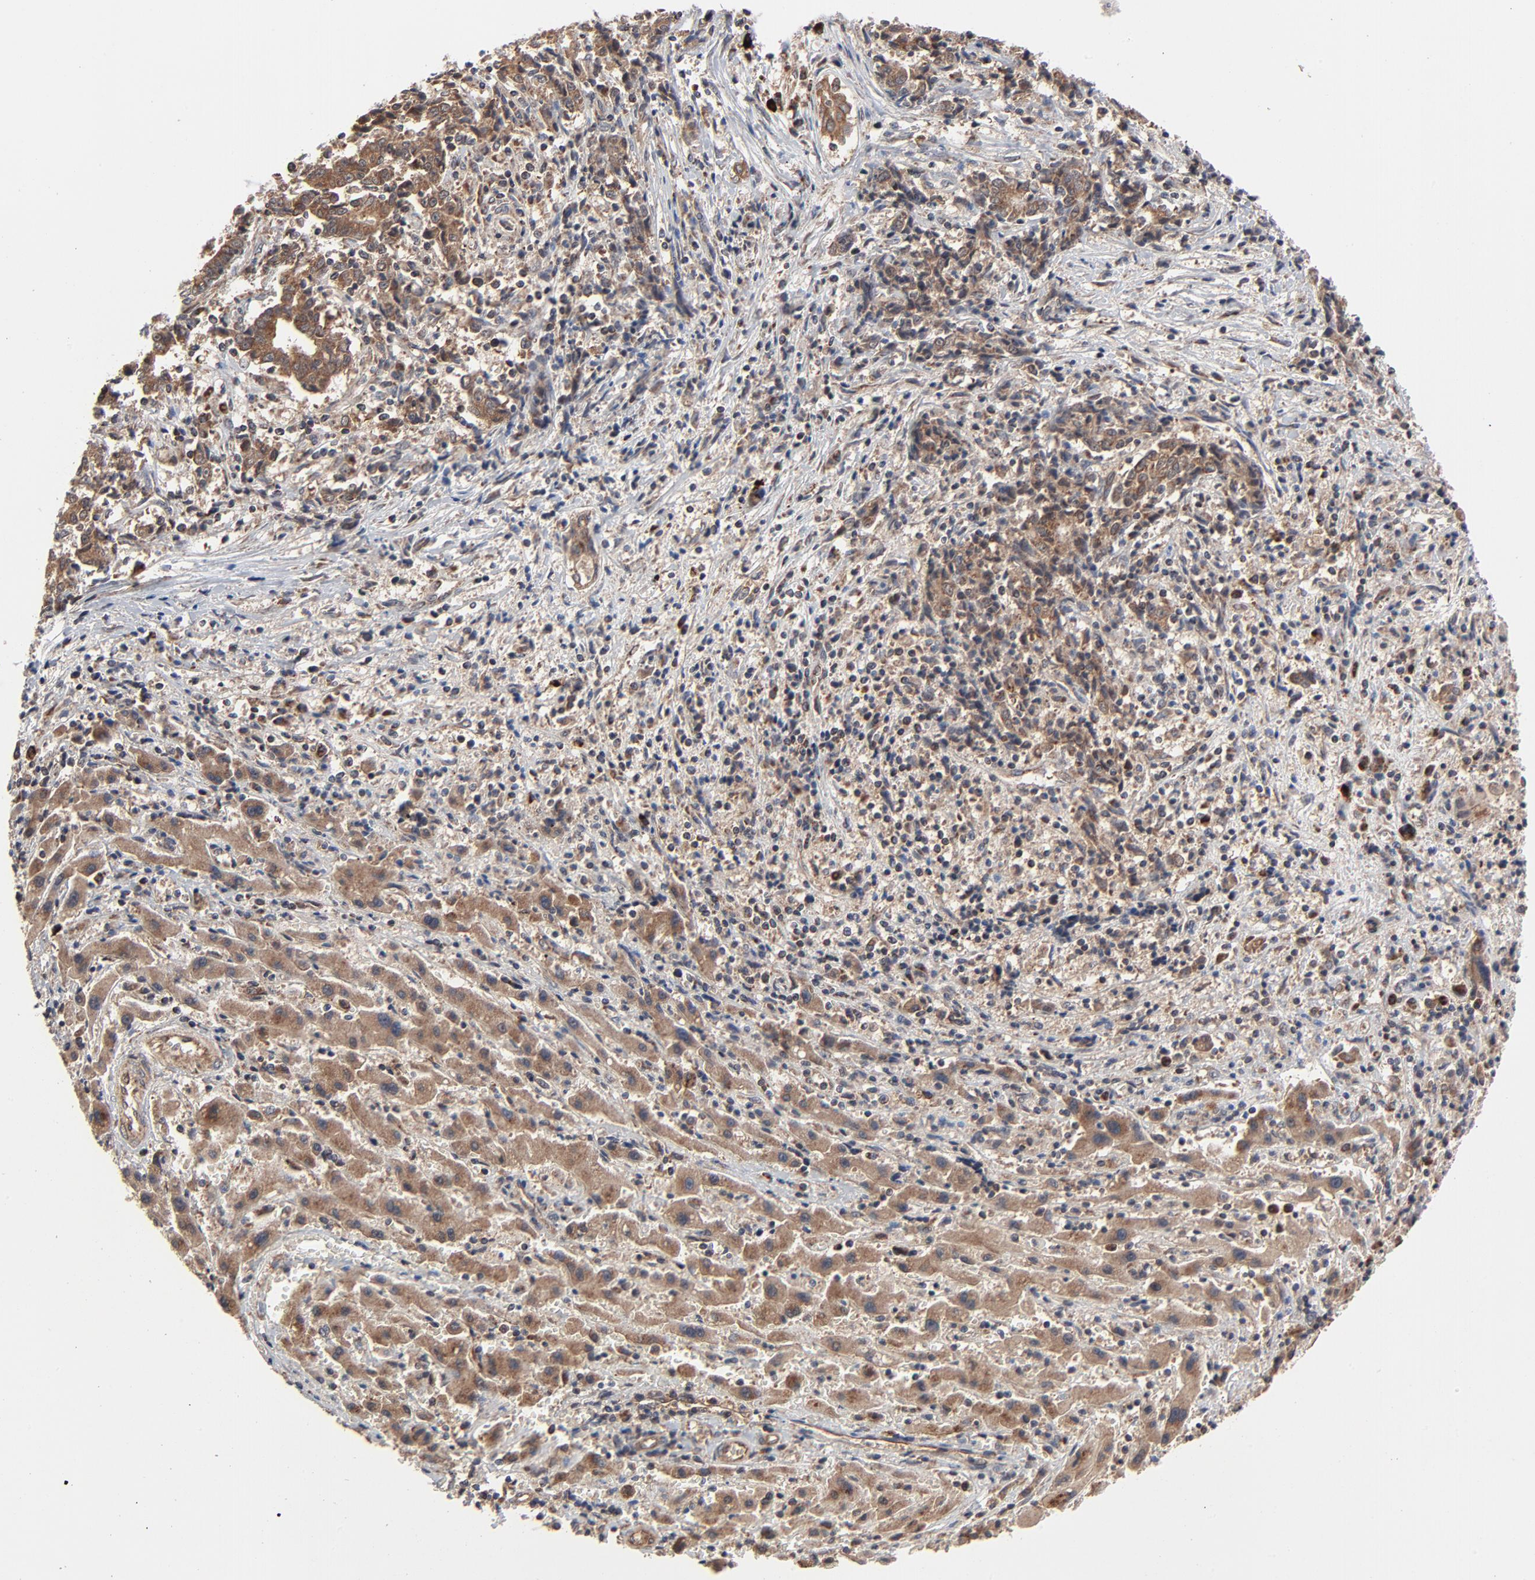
{"staining": {"intensity": "strong", "quantity": ">75%", "location": "cytoplasmic/membranous"}, "tissue": "liver cancer", "cell_type": "Tumor cells", "image_type": "cancer", "snomed": [{"axis": "morphology", "description": "Cholangiocarcinoma"}, {"axis": "topography", "description": "Liver"}], "caption": "A brown stain labels strong cytoplasmic/membranous expression of a protein in human liver cancer (cholangiocarcinoma) tumor cells.", "gene": "ABLIM3", "patient": {"sex": "male", "age": 57}}